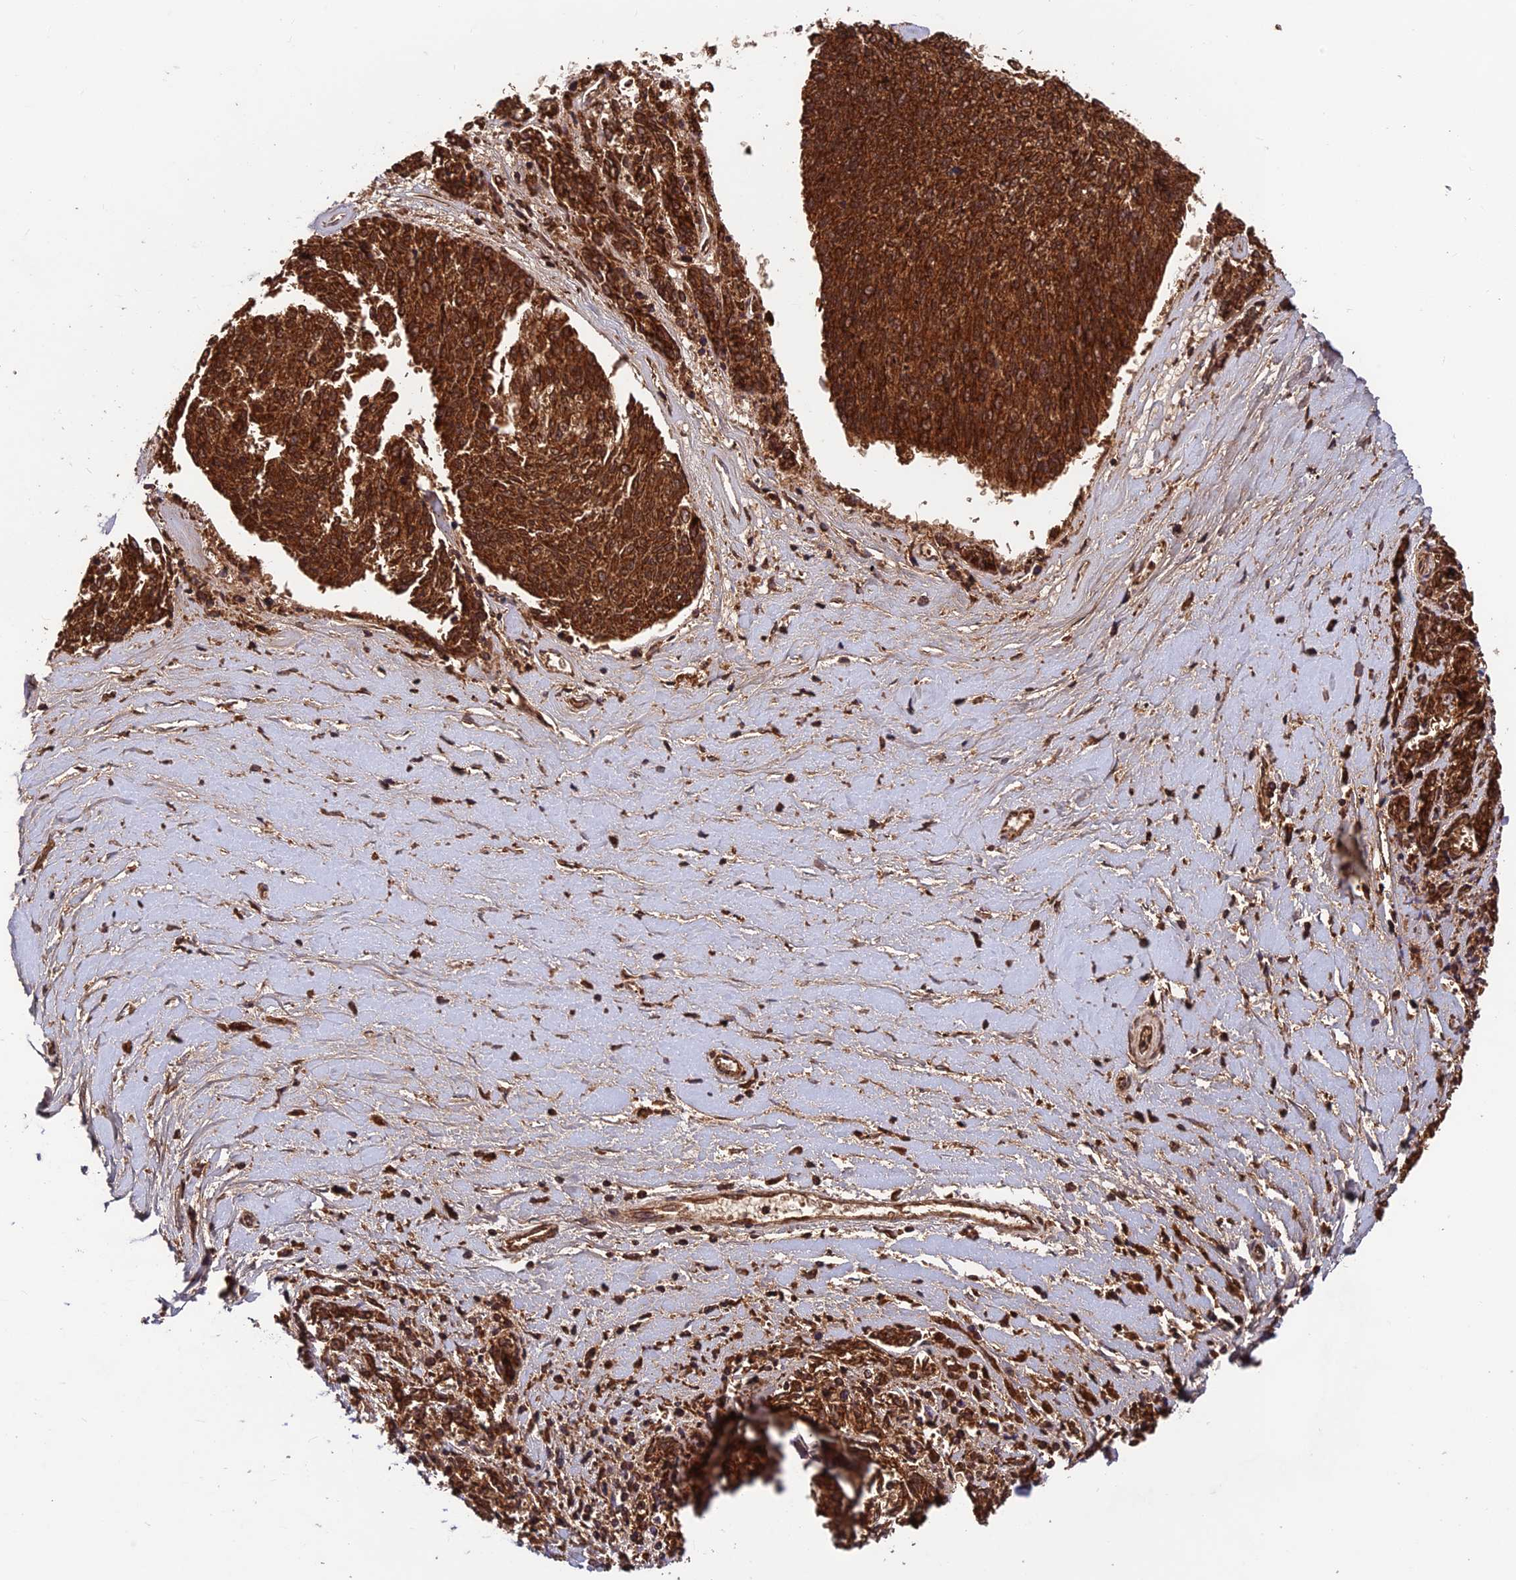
{"staining": {"intensity": "strong", "quantity": ">75%", "location": "cytoplasmic/membranous"}, "tissue": "melanoma", "cell_type": "Tumor cells", "image_type": "cancer", "snomed": [{"axis": "morphology", "description": "Malignant melanoma, NOS"}, {"axis": "topography", "description": "Skin"}], "caption": "Immunohistochemistry of malignant melanoma exhibits high levels of strong cytoplasmic/membranous expression in approximately >75% of tumor cells.", "gene": "CCDC15", "patient": {"sex": "female", "age": 72}}